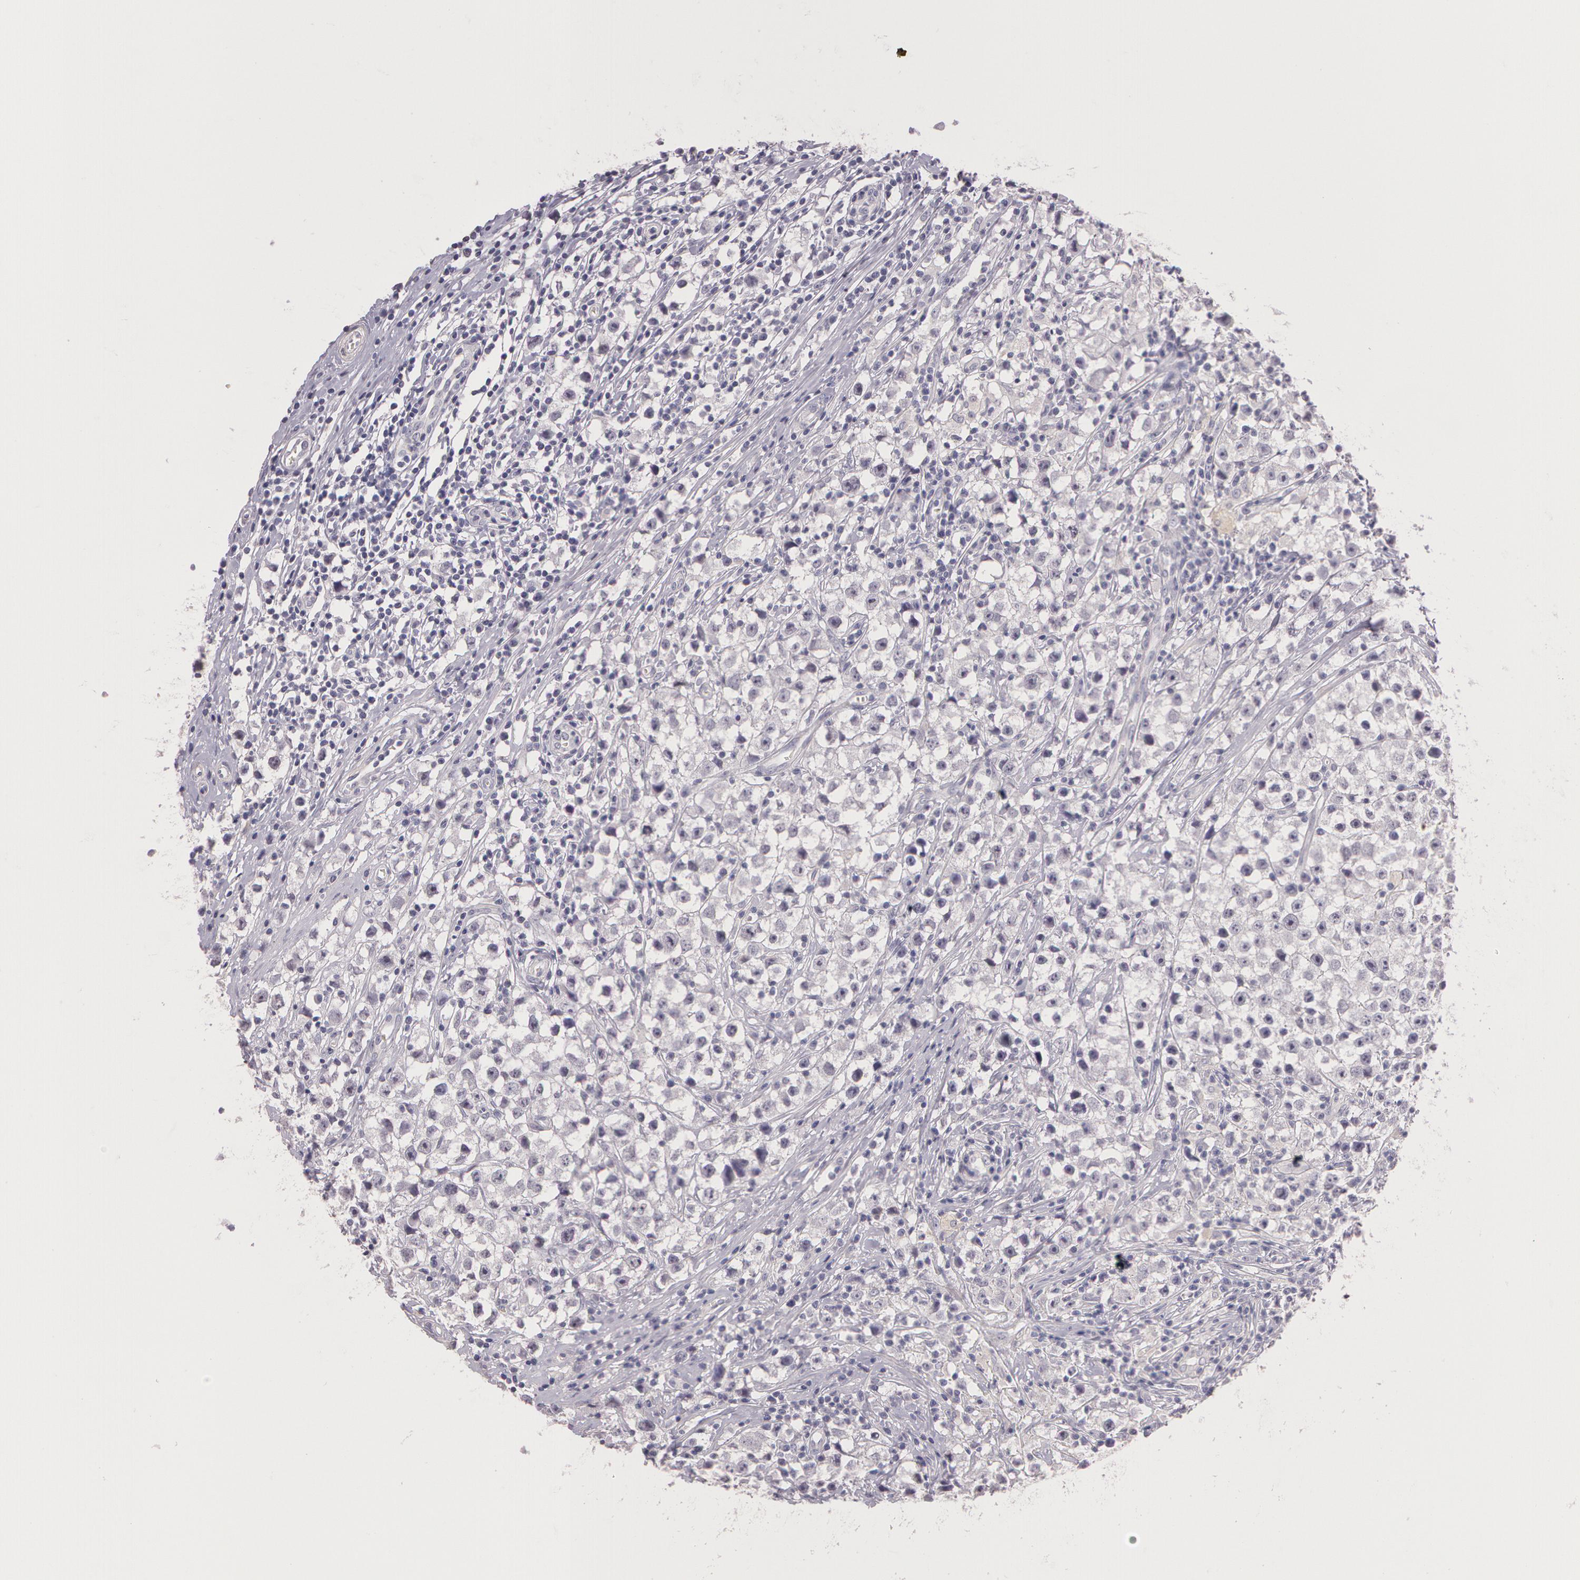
{"staining": {"intensity": "negative", "quantity": "none", "location": "none"}, "tissue": "testis cancer", "cell_type": "Tumor cells", "image_type": "cancer", "snomed": [{"axis": "morphology", "description": "Seminoma, NOS"}, {"axis": "topography", "description": "Testis"}], "caption": "Image shows no protein staining in tumor cells of testis cancer (seminoma) tissue.", "gene": "G2E3", "patient": {"sex": "male", "age": 35}}